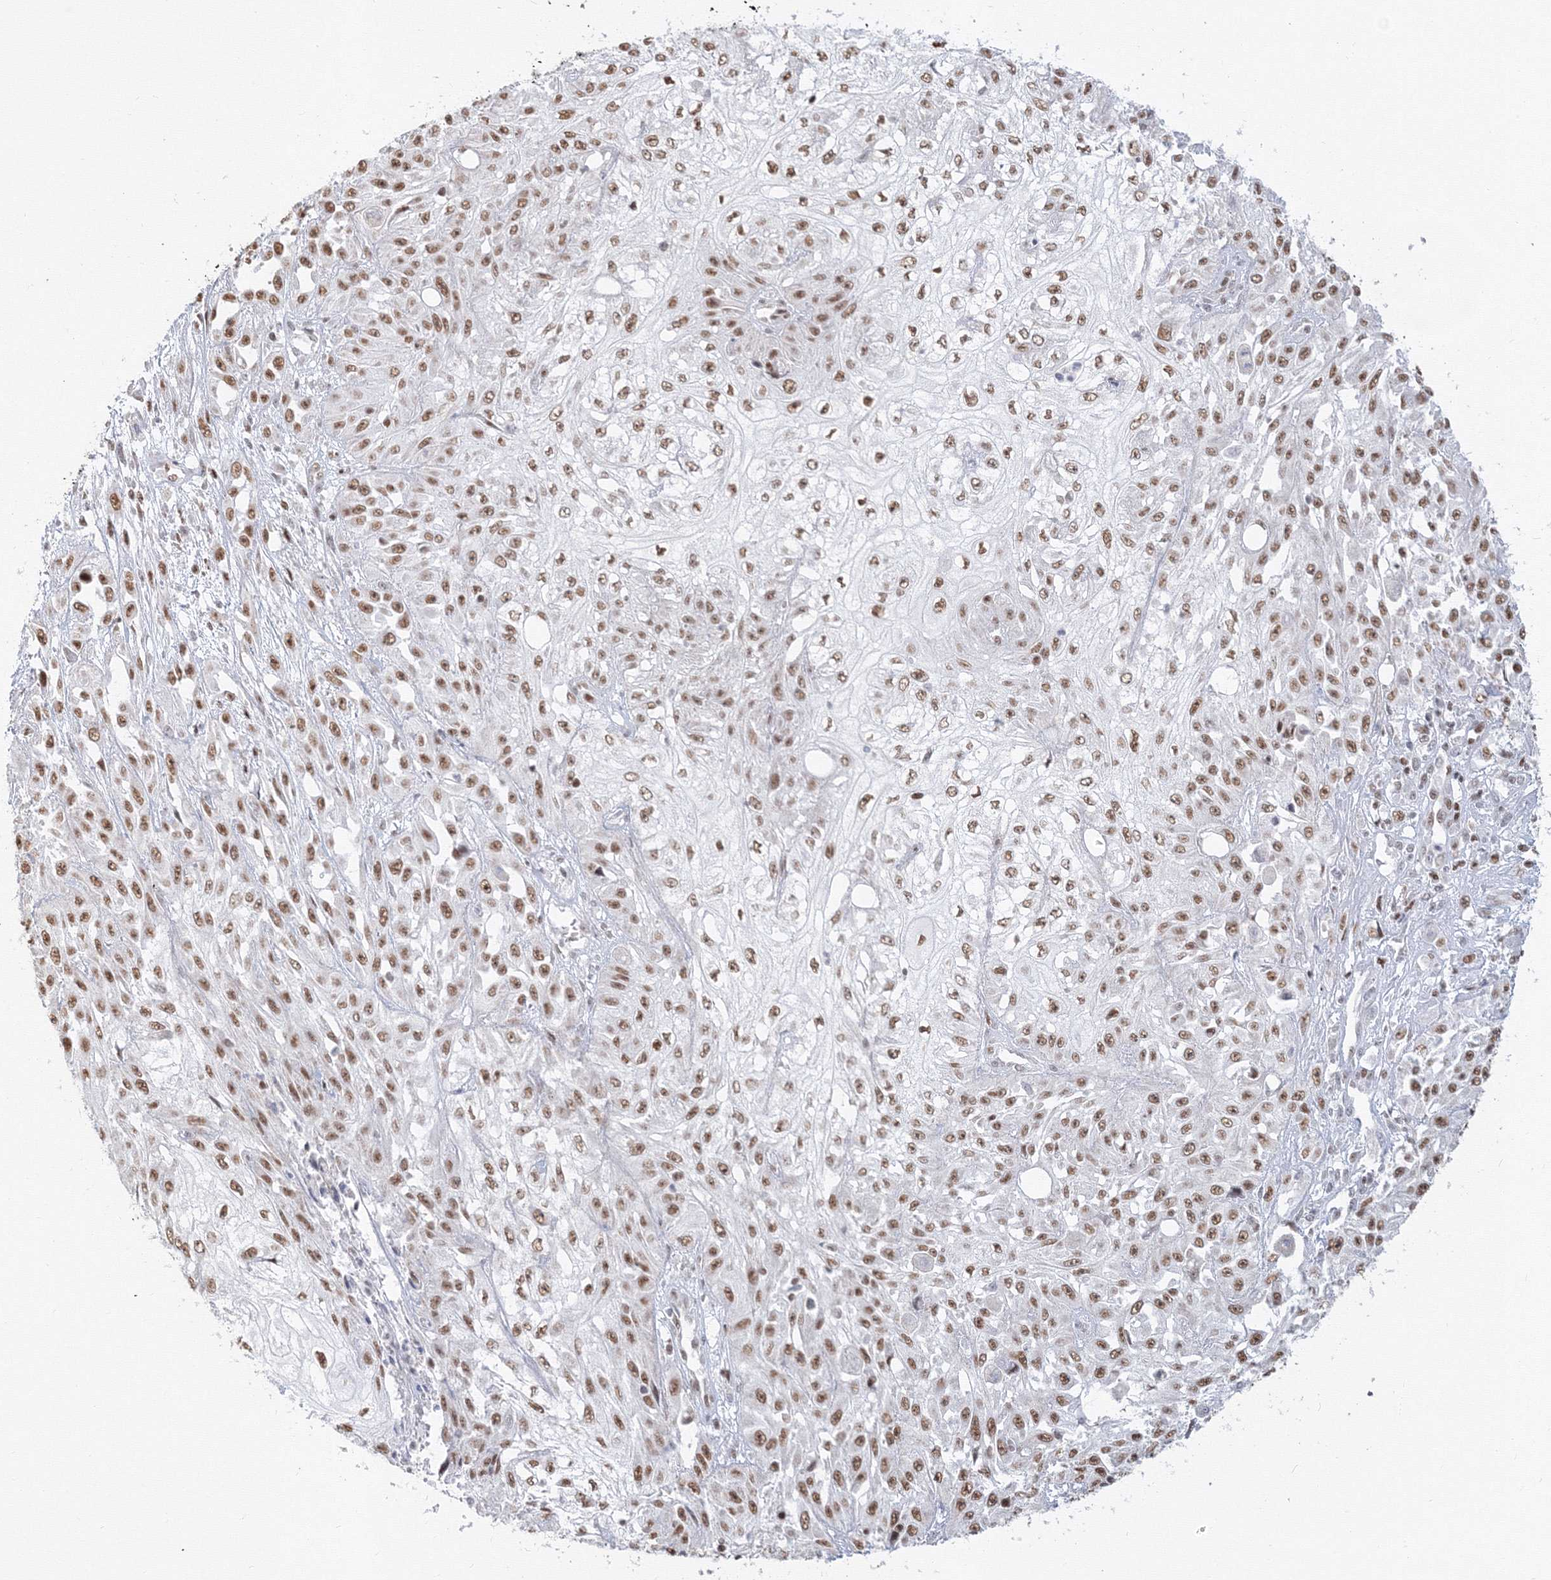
{"staining": {"intensity": "moderate", "quantity": ">75%", "location": "nuclear"}, "tissue": "skin cancer", "cell_type": "Tumor cells", "image_type": "cancer", "snomed": [{"axis": "morphology", "description": "Squamous cell carcinoma, NOS"}, {"axis": "morphology", "description": "Squamous cell carcinoma, metastatic, NOS"}, {"axis": "topography", "description": "Skin"}, {"axis": "topography", "description": "Lymph node"}], "caption": "Immunohistochemistry (IHC) histopathology image of human skin cancer stained for a protein (brown), which exhibits medium levels of moderate nuclear positivity in about >75% of tumor cells.", "gene": "PPP4R2", "patient": {"sex": "male", "age": 75}}